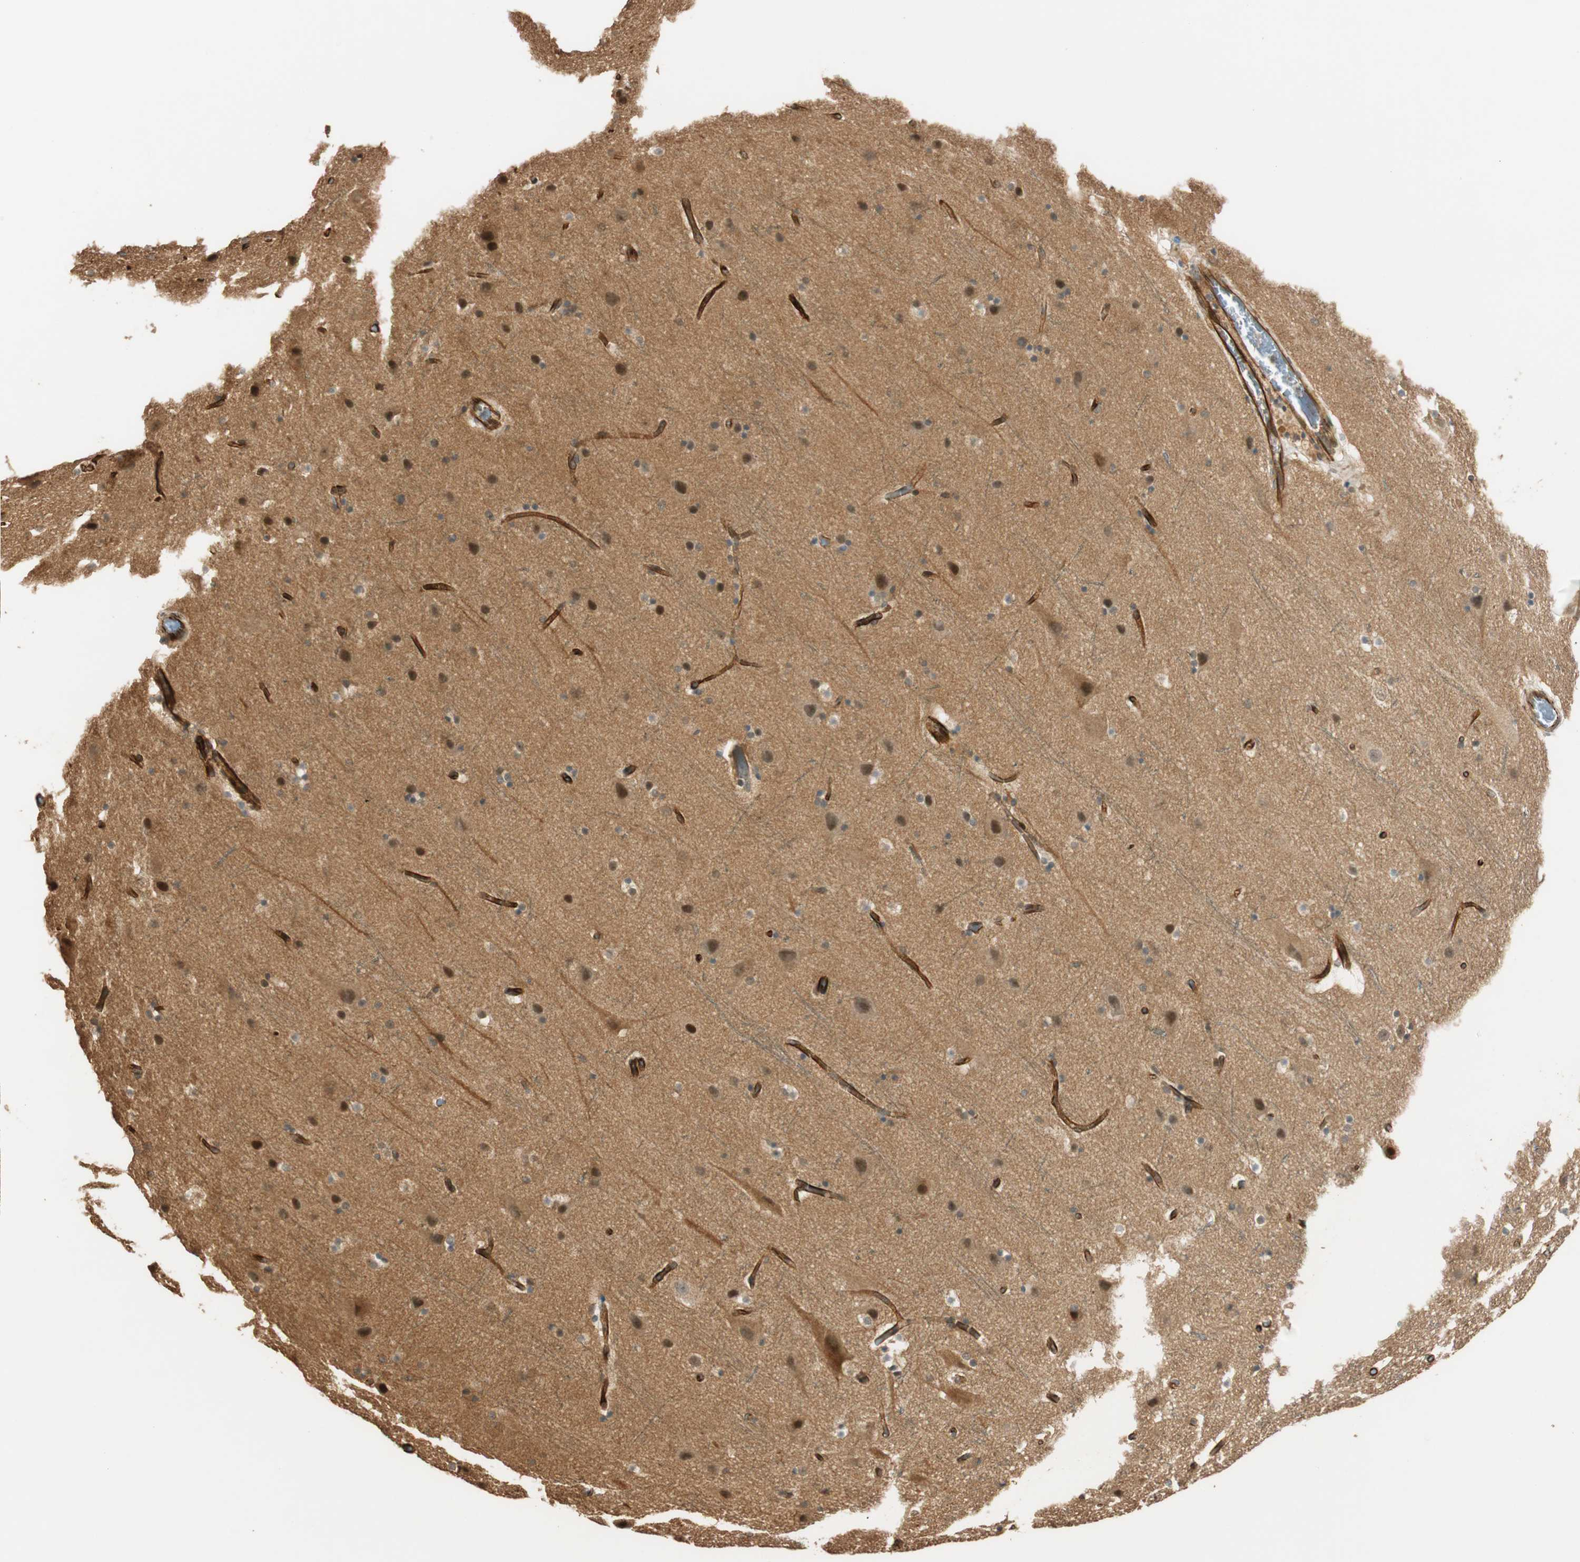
{"staining": {"intensity": "strong", "quantity": ">75%", "location": "cytoplasmic/membranous"}, "tissue": "cerebral cortex", "cell_type": "Endothelial cells", "image_type": "normal", "snomed": [{"axis": "morphology", "description": "Normal tissue, NOS"}, {"axis": "topography", "description": "Cerebral cortex"}], "caption": "This image displays immunohistochemistry staining of benign human cerebral cortex, with high strong cytoplasmic/membranous positivity in about >75% of endothelial cells.", "gene": "NES", "patient": {"sex": "male", "age": 45}}